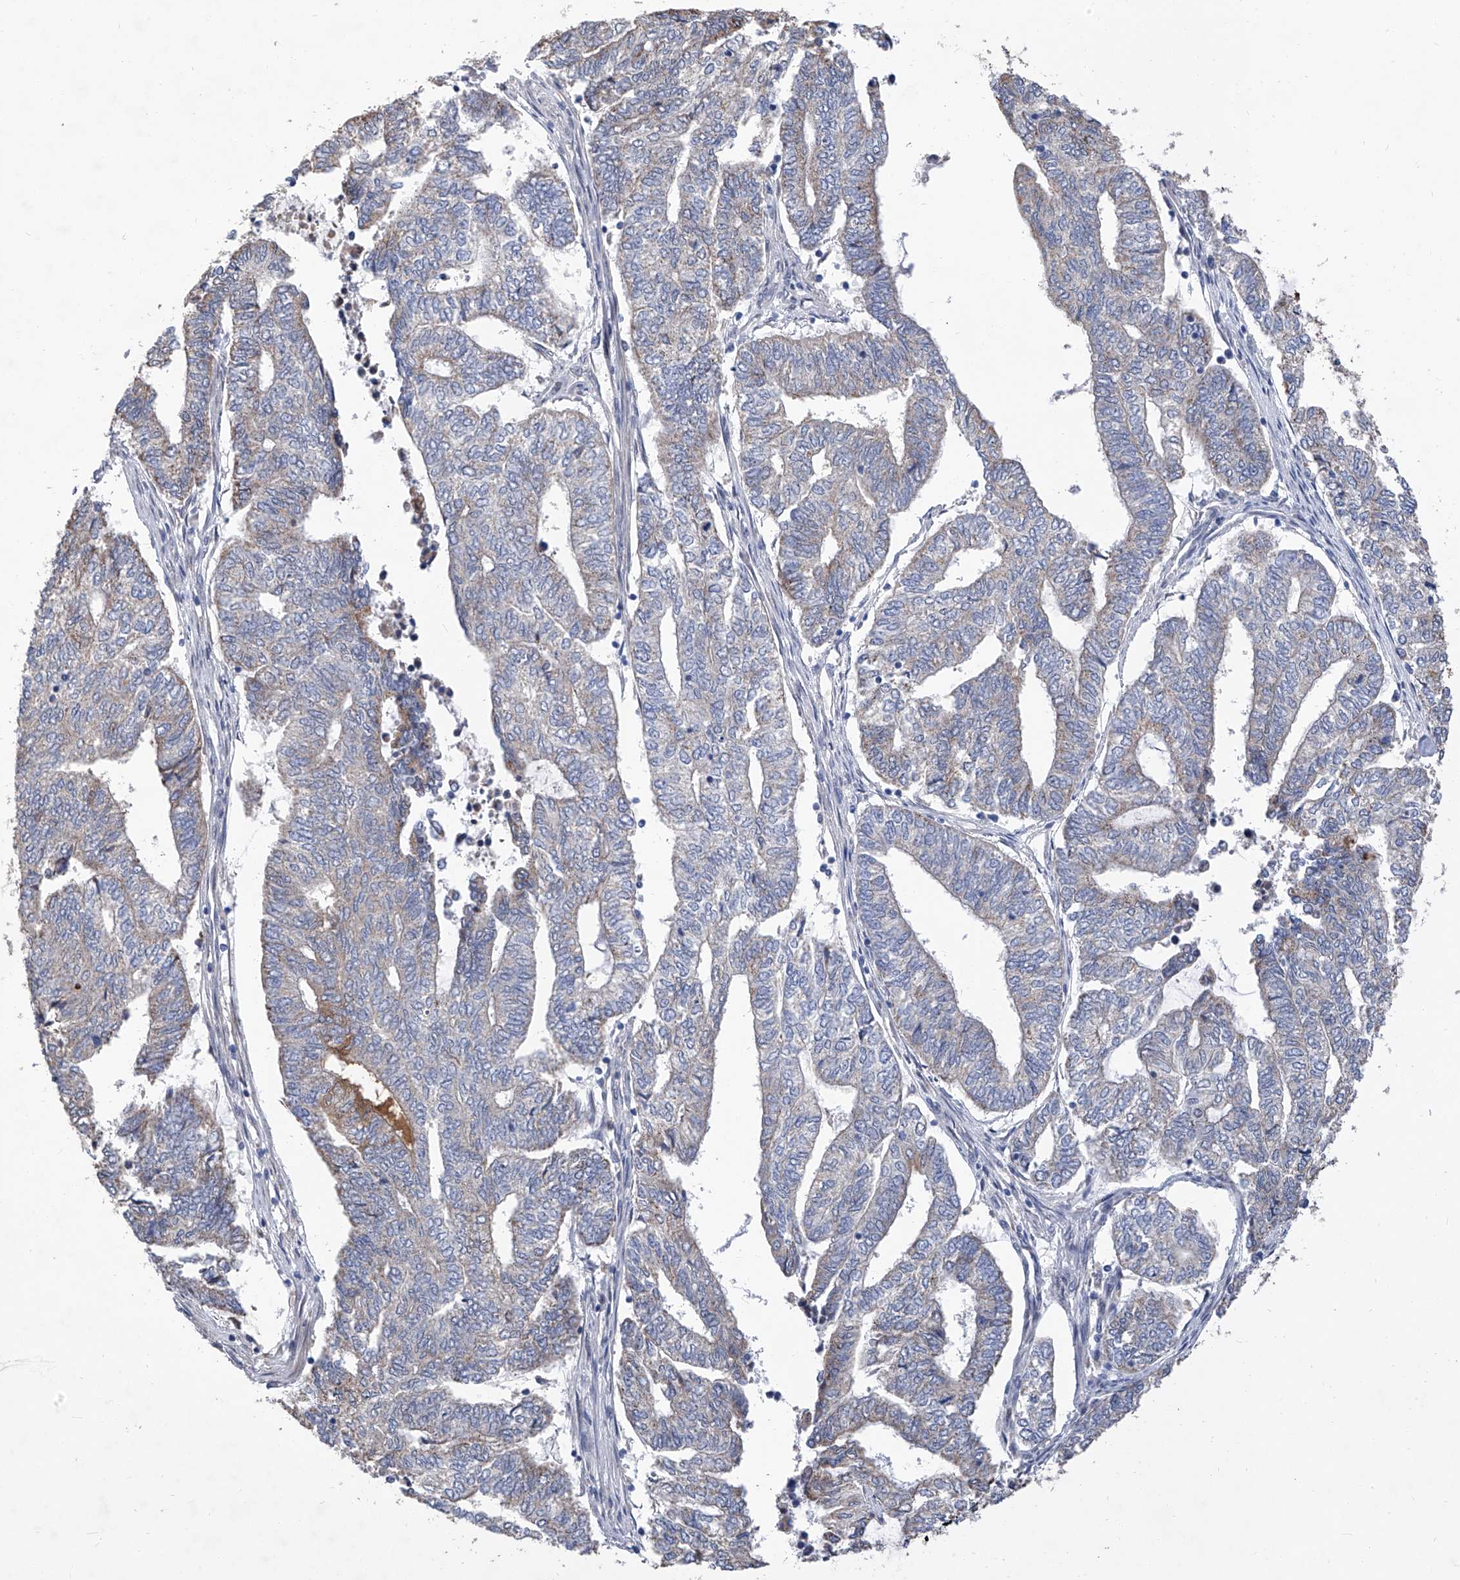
{"staining": {"intensity": "weak", "quantity": "<25%", "location": "cytoplasmic/membranous"}, "tissue": "endometrial cancer", "cell_type": "Tumor cells", "image_type": "cancer", "snomed": [{"axis": "morphology", "description": "Adenocarcinoma, NOS"}, {"axis": "topography", "description": "Uterus"}, {"axis": "topography", "description": "Endometrium"}], "caption": "Immunohistochemical staining of endometrial cancer exhibits no significant staining in tumor cells. (DAB (3,3'-diaminobenzidine) immunohistochemistry (IHC) with hematoxylin counter stain).", "gene": "FARP2", "patient": {"sex": "female", "age": 70}}